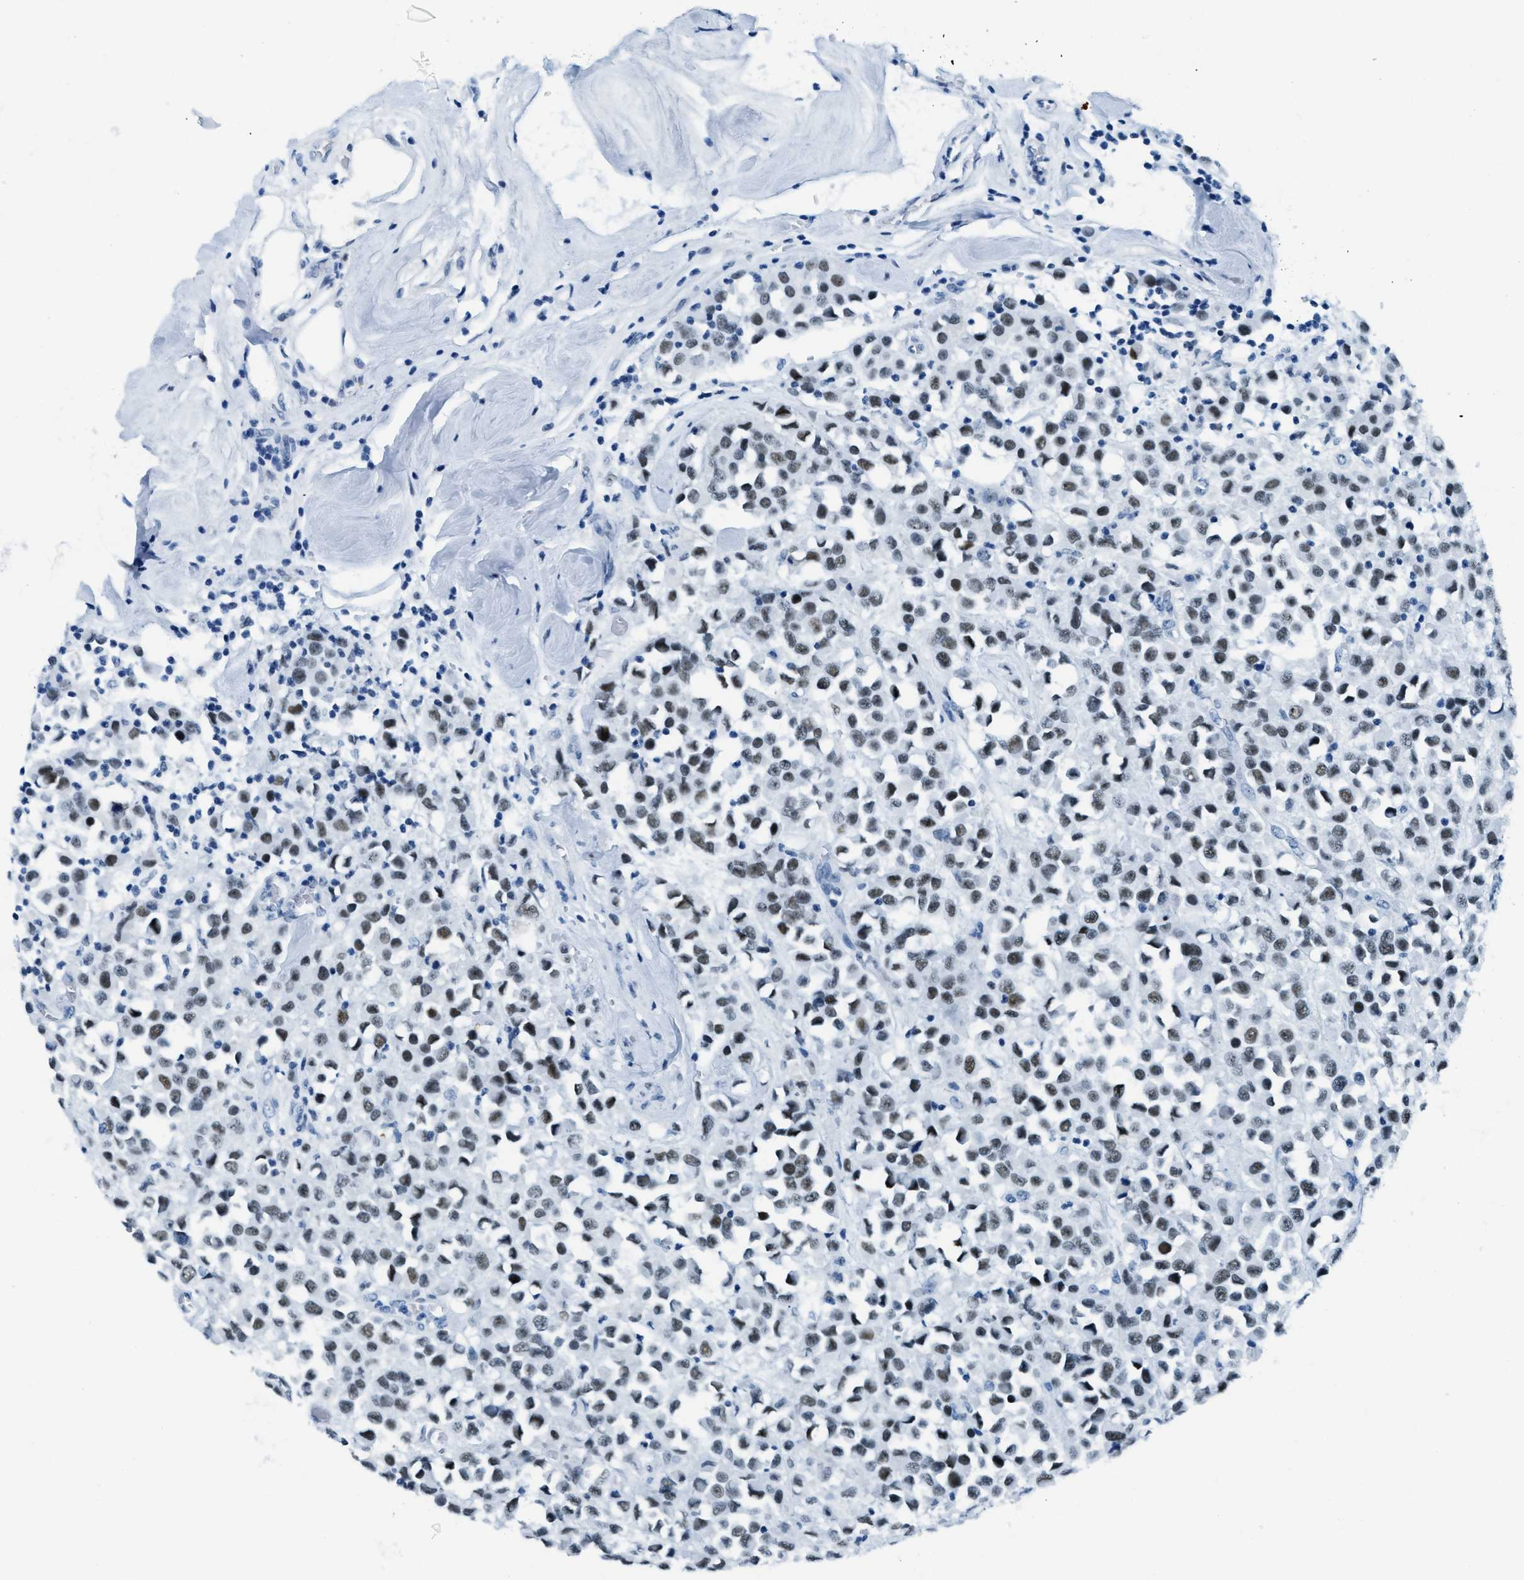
{"staining": {"intensity": "moderate", "quantity": ">75%", "location": "nuclear"}, "tissue": "breast cancer", "cell_type": "Tumor cells", "image_type": "cancer", "snomed": [{"axis": "morphology", "description": "Duct carcinoma"}, {"axis": "topography", "description": "Breast"}], "caption": "The immunohistochemical stain shows moderate nuclear expression in tumor cells of breast intraductal carcinoma tissue. (IHC, brightfield microscopy, high magnification).", "gene": "PLA2G2A", "patient": {"sex": "female", "age": 61}}